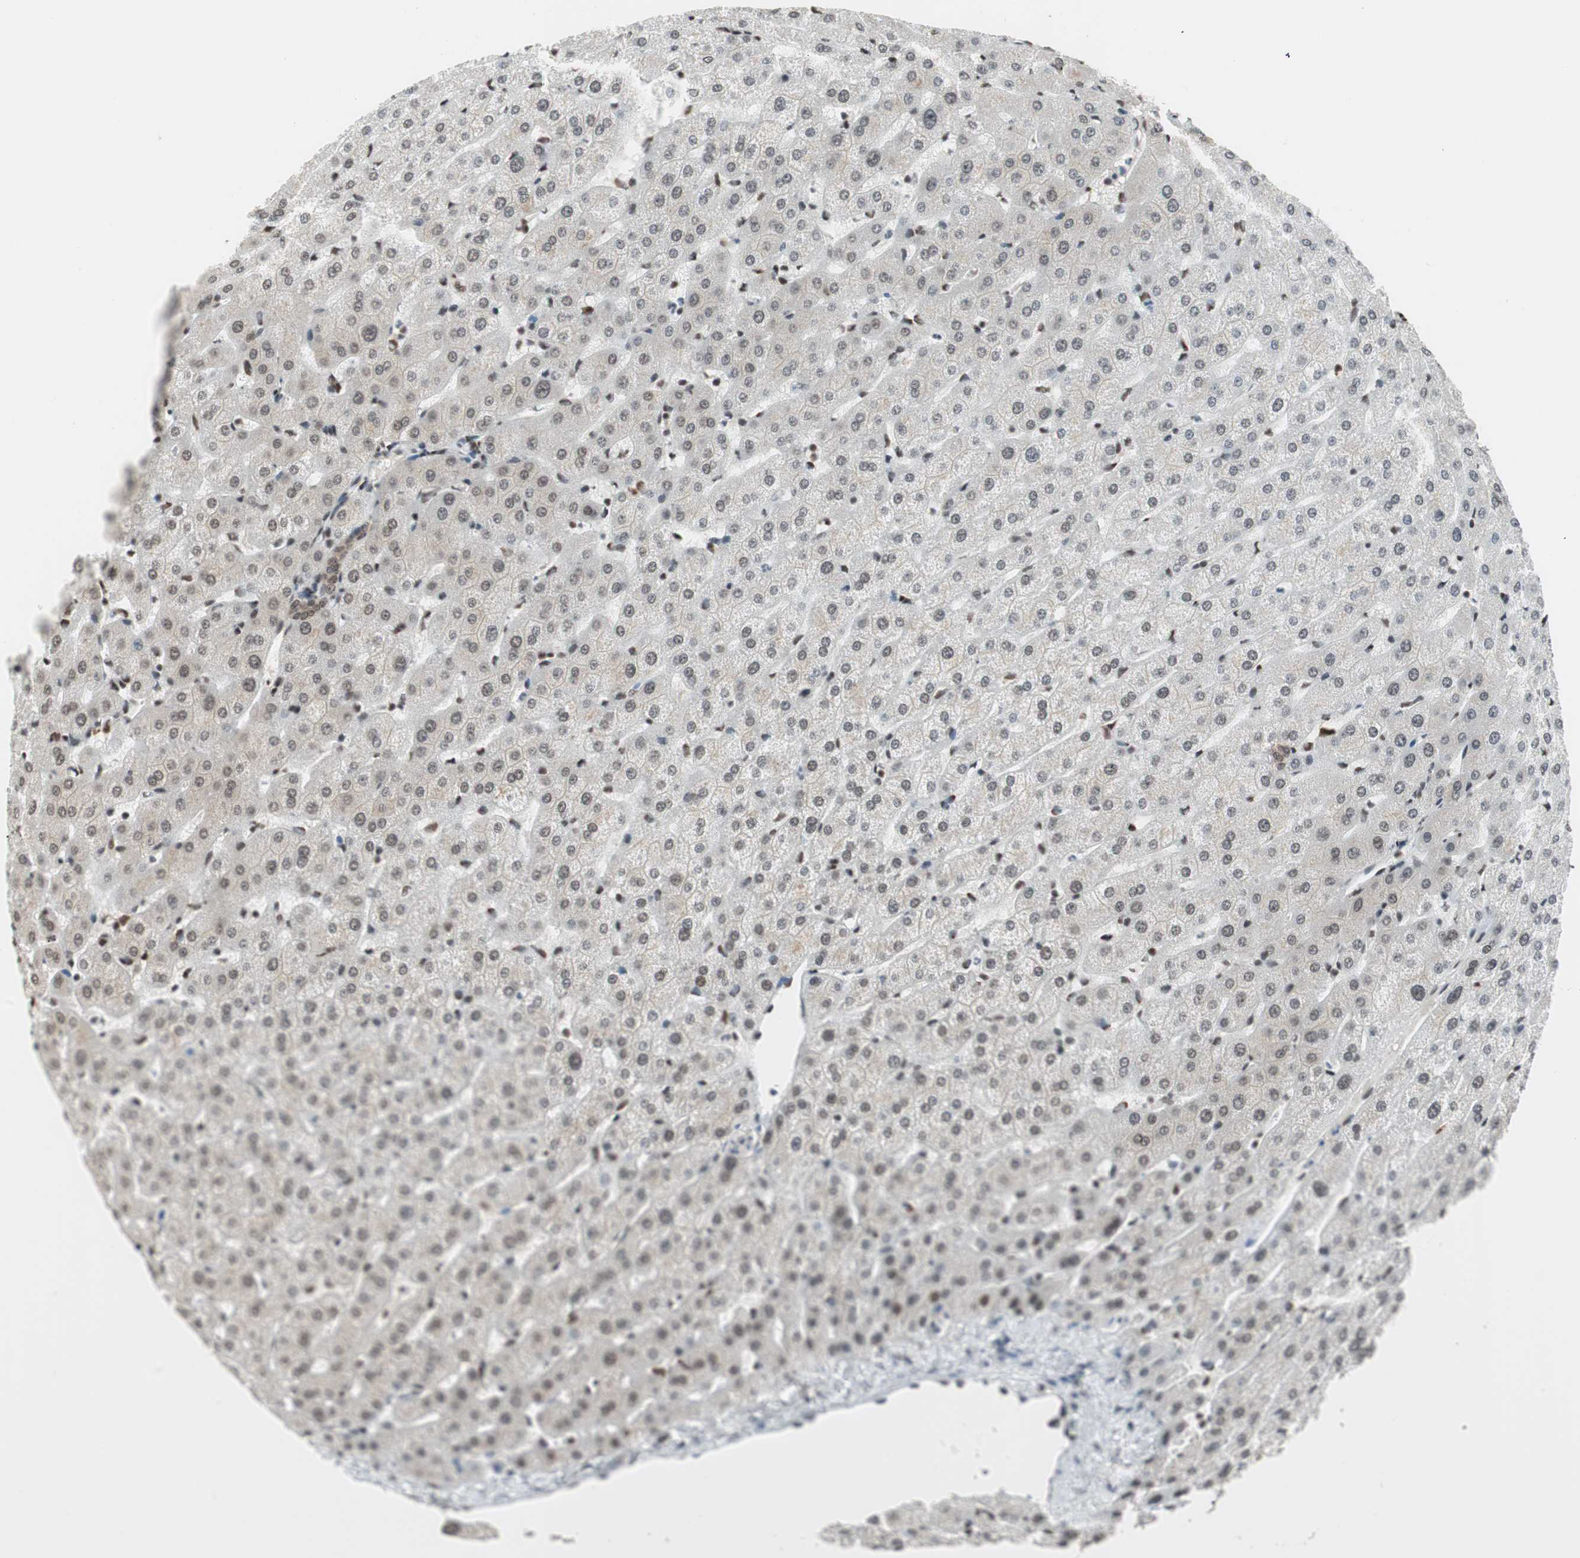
{"staining": {"intensity": "weak", "quantity": "25%-75%", "location": "nuclear"}, "tissue": "liver", "cell_type": "Cholangiocytes", "image_type": "normal", "snomed": [{"axis": "morphology", "description": "Normal tissue, NOS"}, {"axis": "morphology", "description": "Fibrosis, NOS"}, {"axis": "topography", "description": "Liver"}], "caption": "Immunohistochemical staining of benign liver exhibits 25%-75% levels of weak nuclear protein staining in about 25%-75% of cholangiocytes.", "gene": "SMARCE1", "patient": {"sex": "female", "age": 29}}